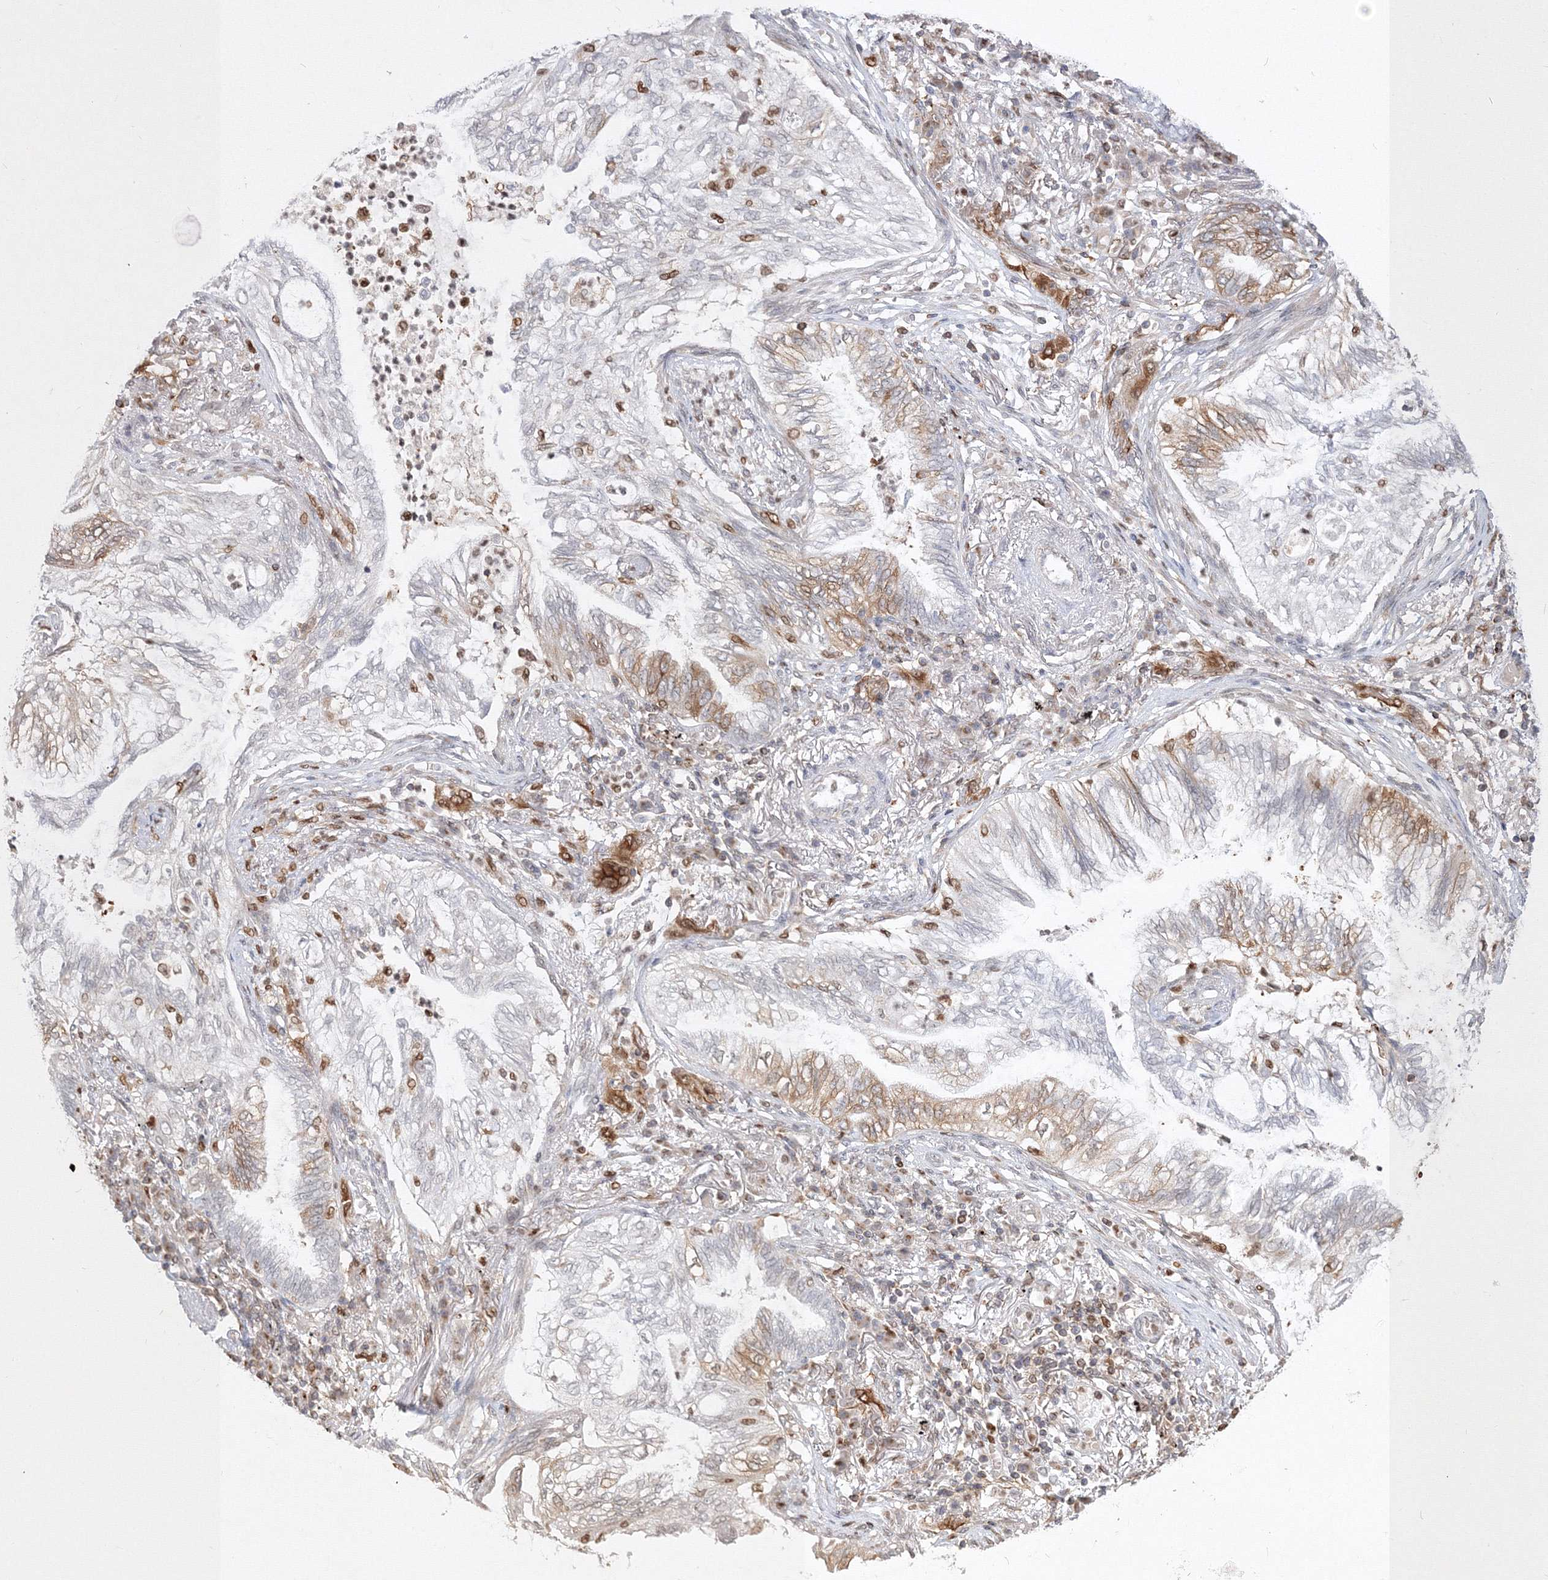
{"staining": {"intensity": "moderate", "quantity": "<25%", "location": "cytoplasmic/membranous"}, "tissue": "lung cancer", "cell_type": "Tumor cells", "image_type": "cancer", "snomed": [{"axis": "morphology", "description": "Normal tissue, NOS"}, {"axis": "morphology", "description": "Adenocarcinoma, NOS"}, {"axis": "topography", "description": "Bronchus"}, {"axis": "topography", "description": "Lung"}], "caption": "Immunohistochemistry staining of lung cancer, which shows low levels of moderate cytoplasmic/membranous positivity in about <25% of tumor cells indicating moderate cytoplasmic/membranous protein expression. The staining was performed using DAB (3,3'-diaminobenzidine) (brown) for protein detection and nuclei were counterstained in hematoxylin (blue).", "gene": "TMEM50B", "patient": {"sex": "female", "age": 70}}